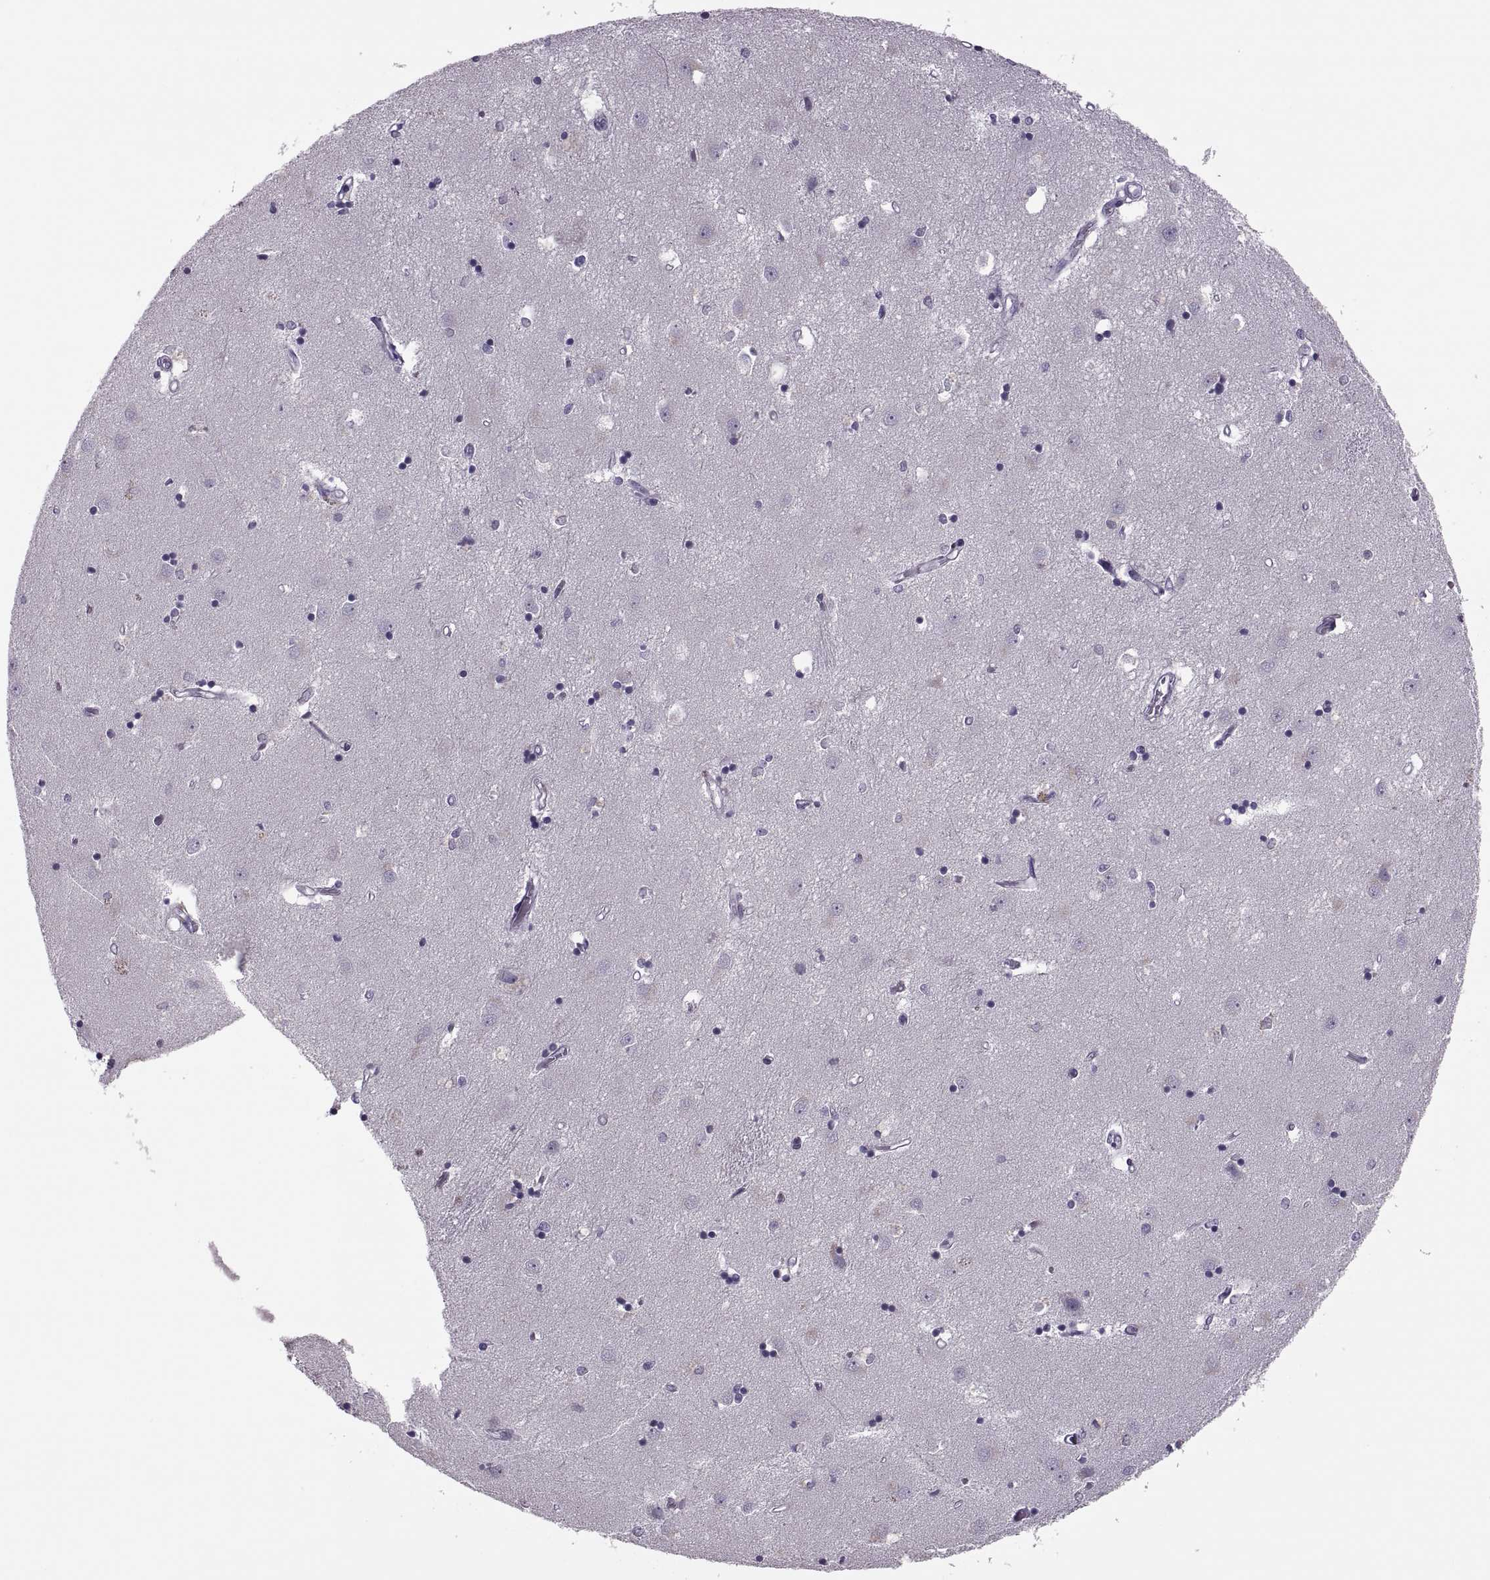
{"staining": {"intensity": "negative", "quantity": "none", "location": "none"}, "tissue": "caudate", "cell_type": "Glial cells", "image_type": "normal", "snomed": [{"axis": "morphology", "description": "Normal tissue, NOS"}, {"axis": "topography", "description": "Lateral ventricle wall"}], "caption": "This is an immunohistochemistry micrograph of normal caudate. There is no expression in glial cells.", "gene": "PRSS54", "patient": {"sex": "male", "age": 54}}